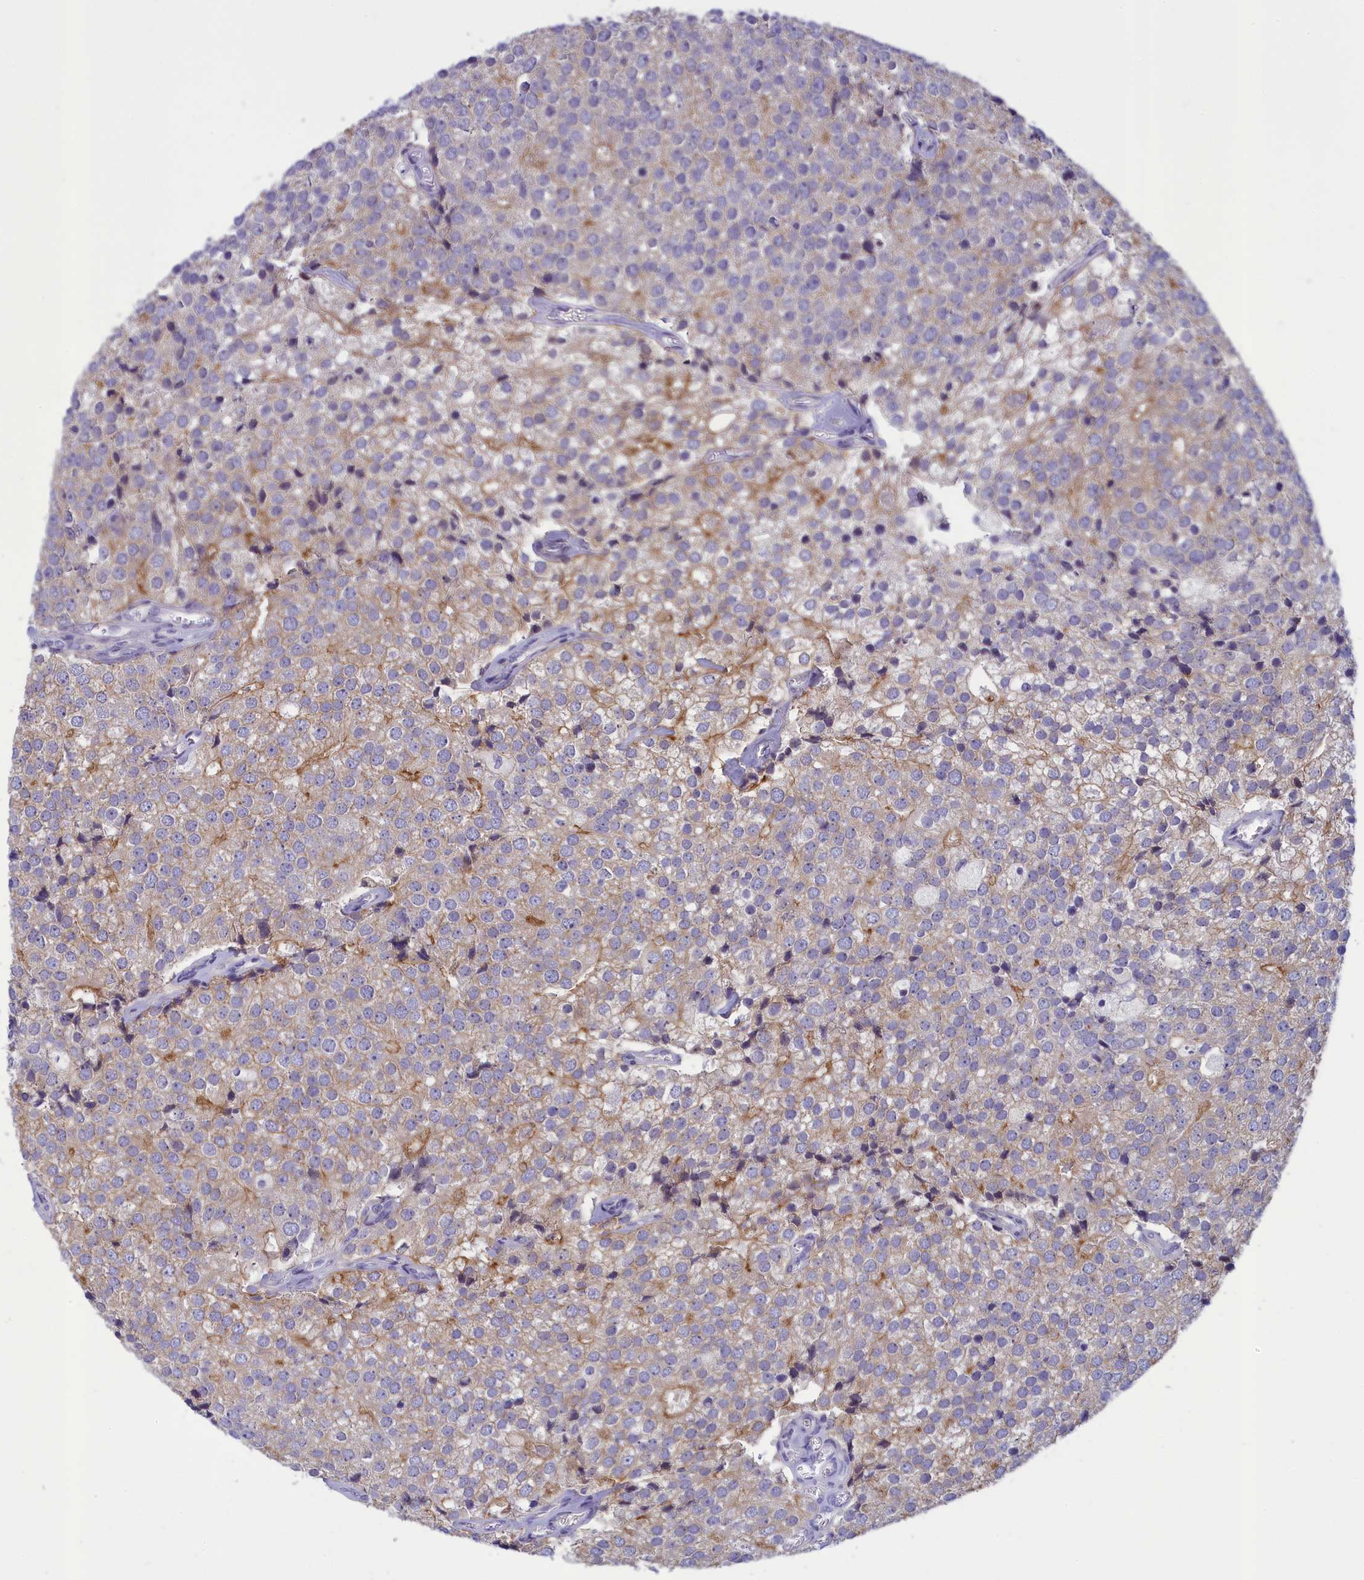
{"staining": {"intensity": "moderate", "quantity": "25%-75%", "location": "cytoplasmic/membranous"}, "tissue": "prostate cancer", "cell_type": "Tumor cells", "image_type": "cancer", "snomed": [{"axis": "morphology", "description": "Adenocarcinoma, High grade"}, {"axis": "topography", "description": "Prostate"}], "caption": "The photomicrograph exhibits a brown stain indicating the presence of a protein in the cytoplasmic/membranous of tumor cells in prostate cancer (high-grade adenocarcinoma).", "gene": "CORO2A", "patient": {"sex": "male", "age": 49}}